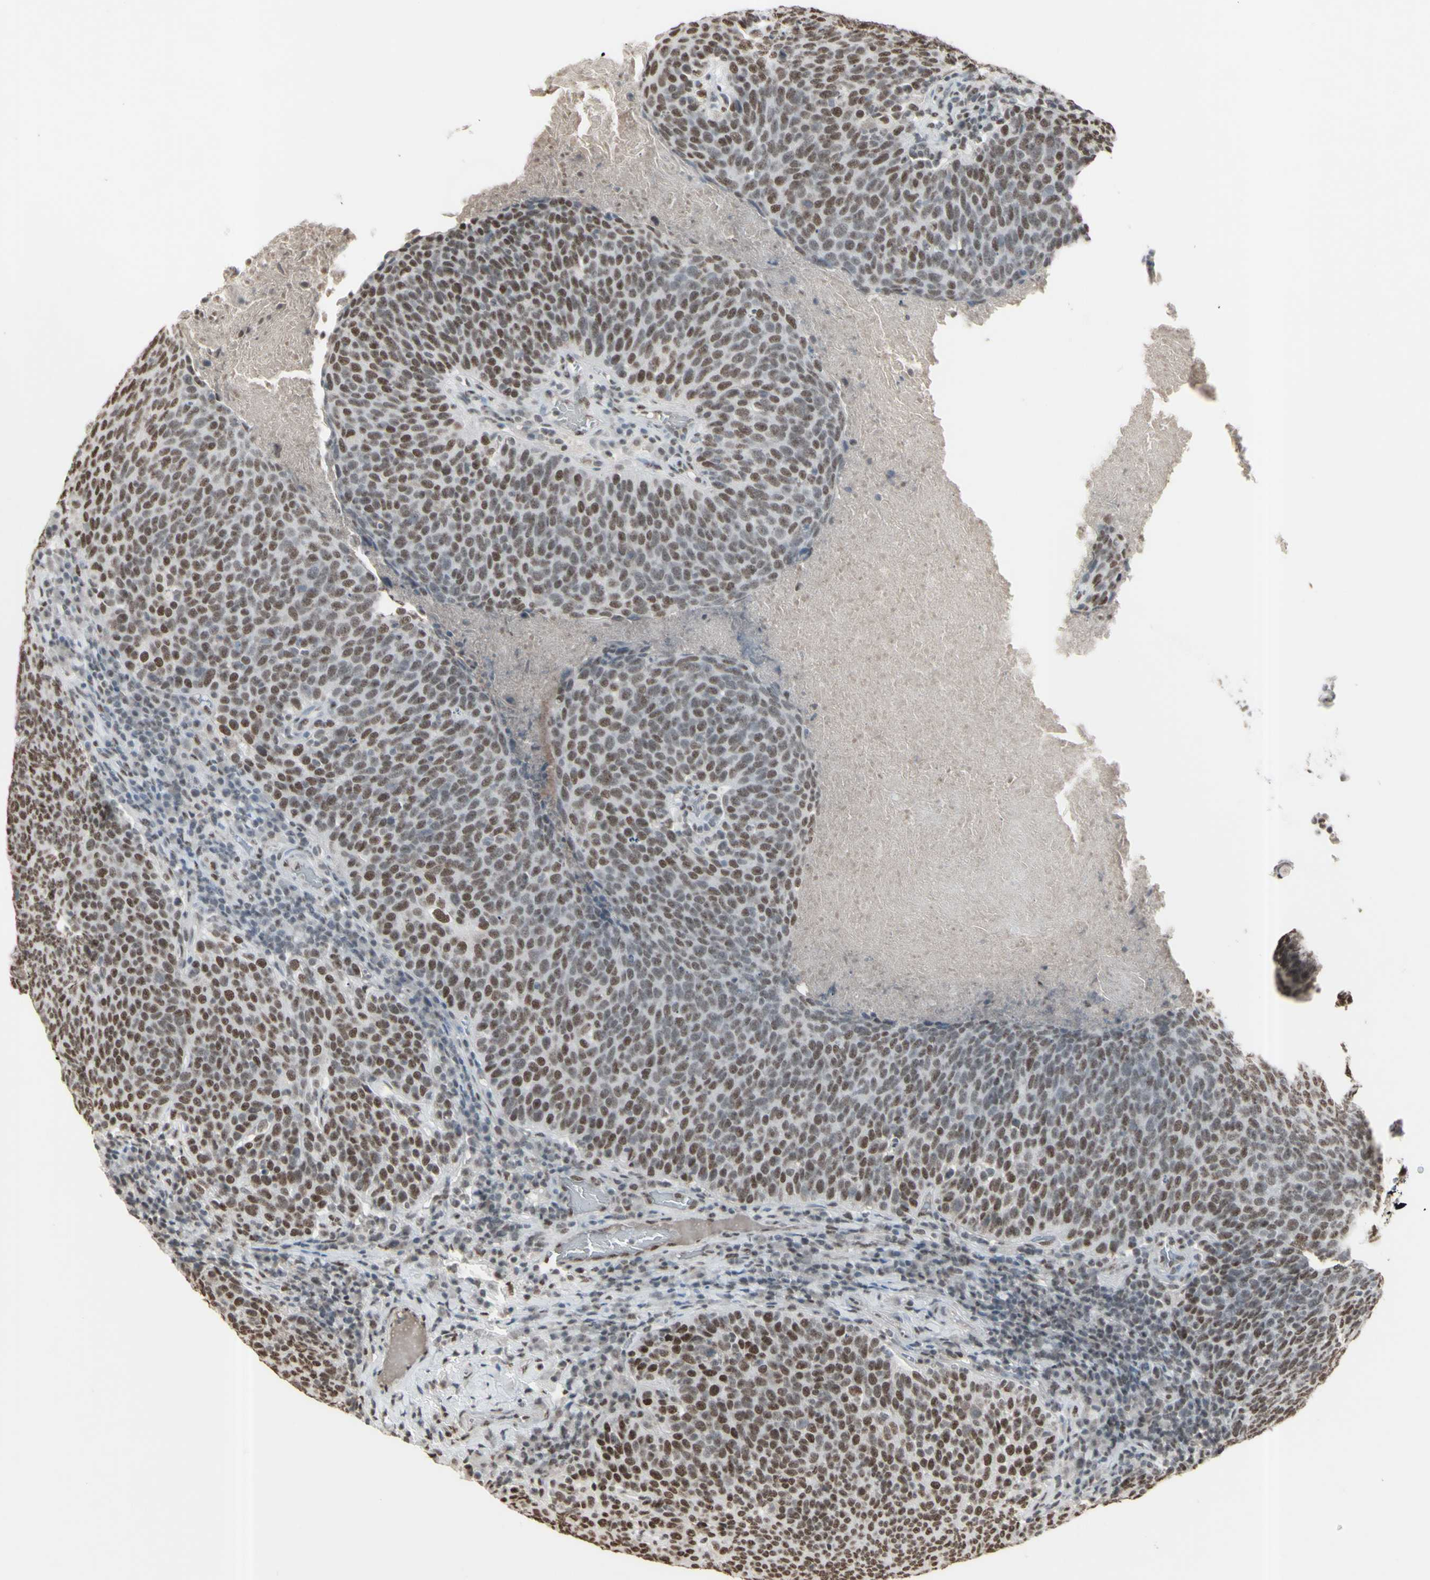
{"staining": {"intensity": "moderate", "quantity": ">75%", "location": "nuclear"}, "tissue": "head and neck cancer", "cell_type": "Tumor cells", "image_type": "cancer", "snomed": [{"axis": "morphology", "description": "Squamous cell carcinoma, NOS"}, {"axis": "morphology", "description": "Squamous cell carcinoma, metastatic, NOS"}, {"axis": "topography", "description": "Lymph node"}, {"axis": "topography", "description": "Head-Neck"}], "caption": "Human head and neck cancer stained with a protein marker displays moderate staining in tumor cells.", "gene": "TRIM28", "patient": {"sex": "male", "age": 62}}